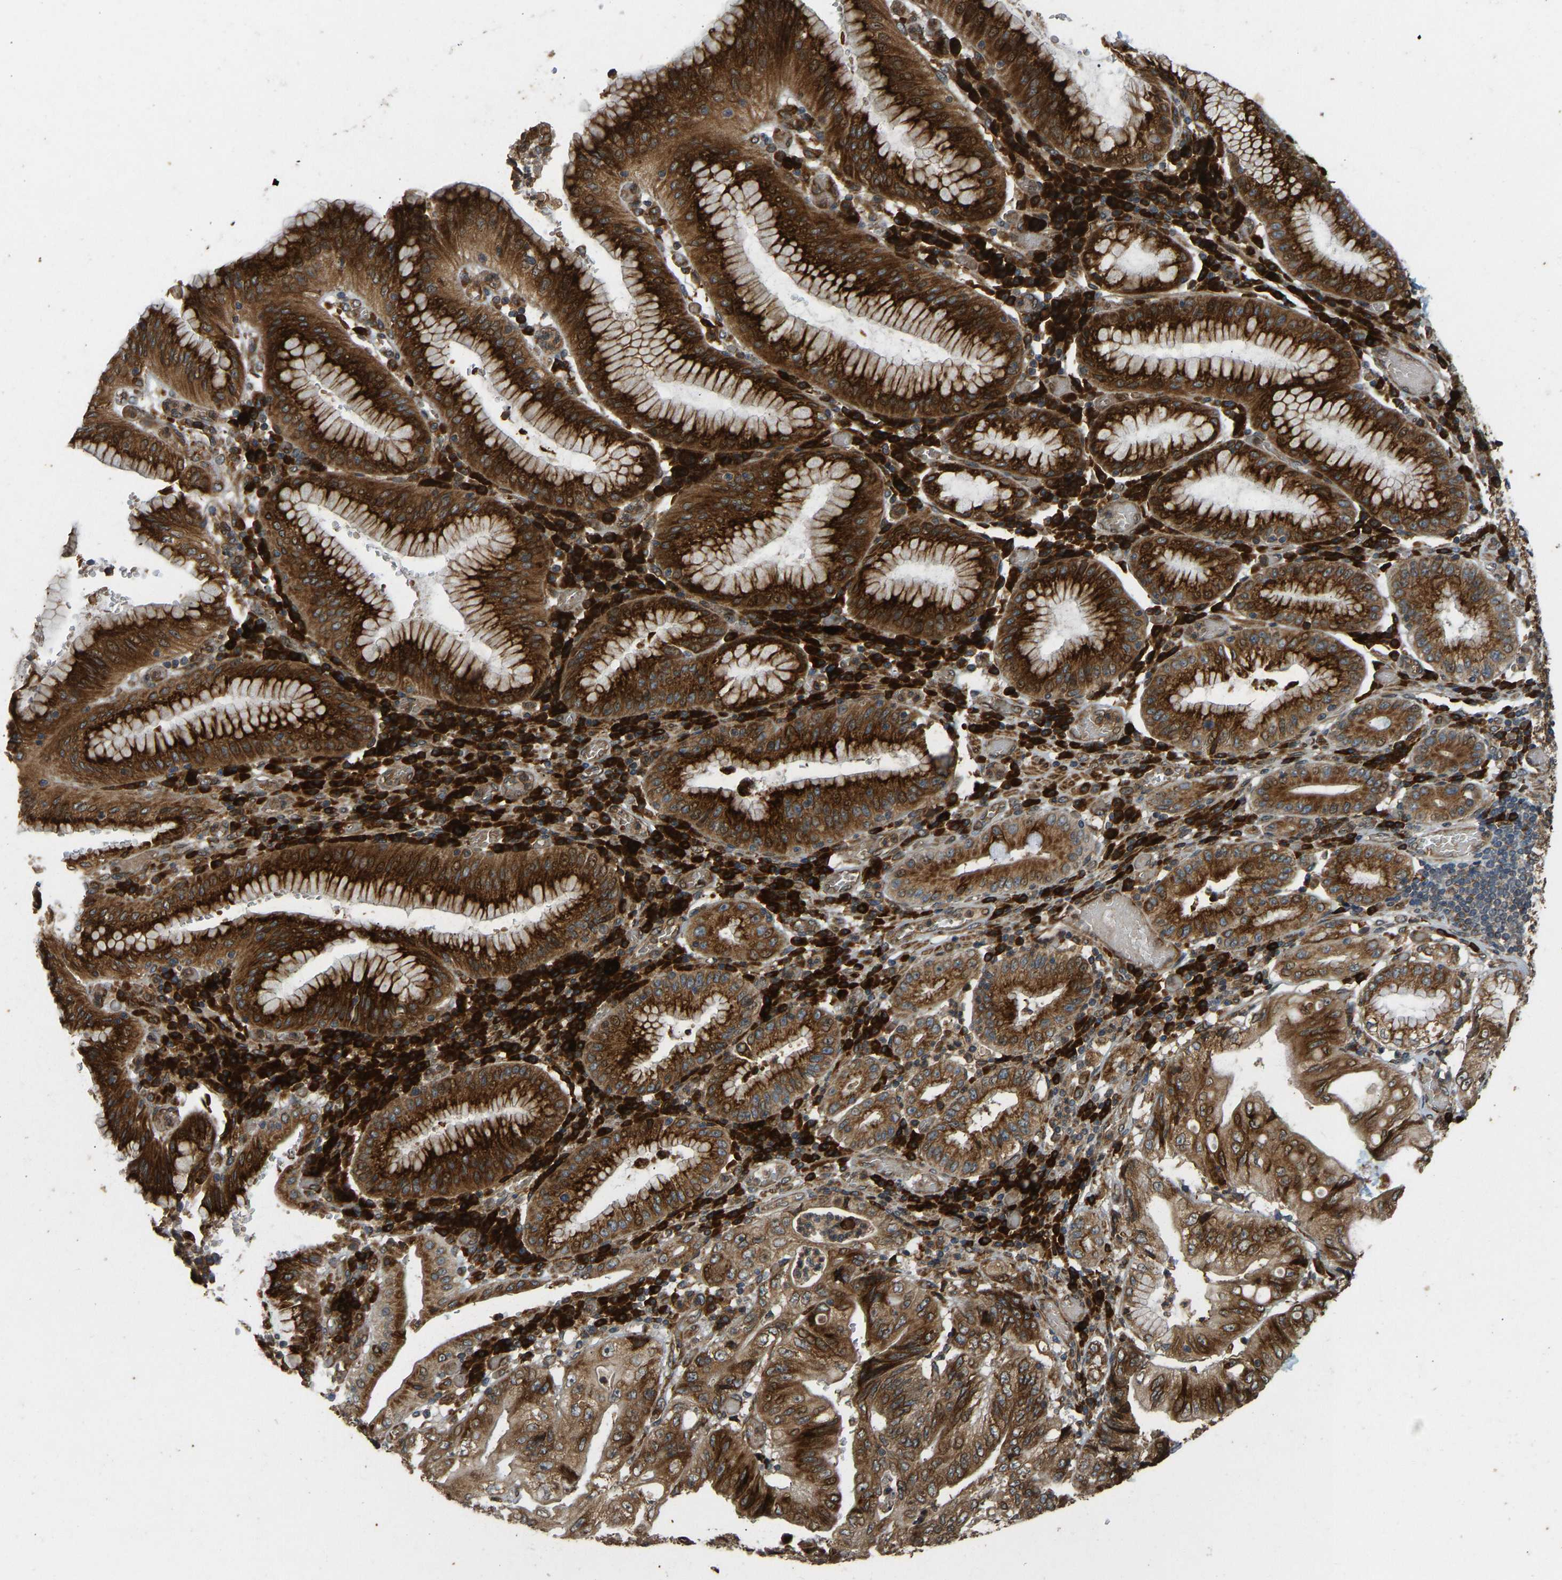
{"staining": {"intensity": "strong", "quantity": ">75%", "location": "cytoplasmic/membranous"}, "tissue": "stomach cancer", "cell_type": "Tumor cells", "image_type": "cancer", "snomed": [{"axis": "morphology", "description": "Adenocarcinoma, NOS"}, {"axis": "topography", "description": "Stomach"}], "caption": "Stomach adenocarcinoma stained for a protein displays strong cytoplasmic/membranous positivity in tumor cells.", "gene": "RPN2", "patient": {"sex": "female", "age": 73}}